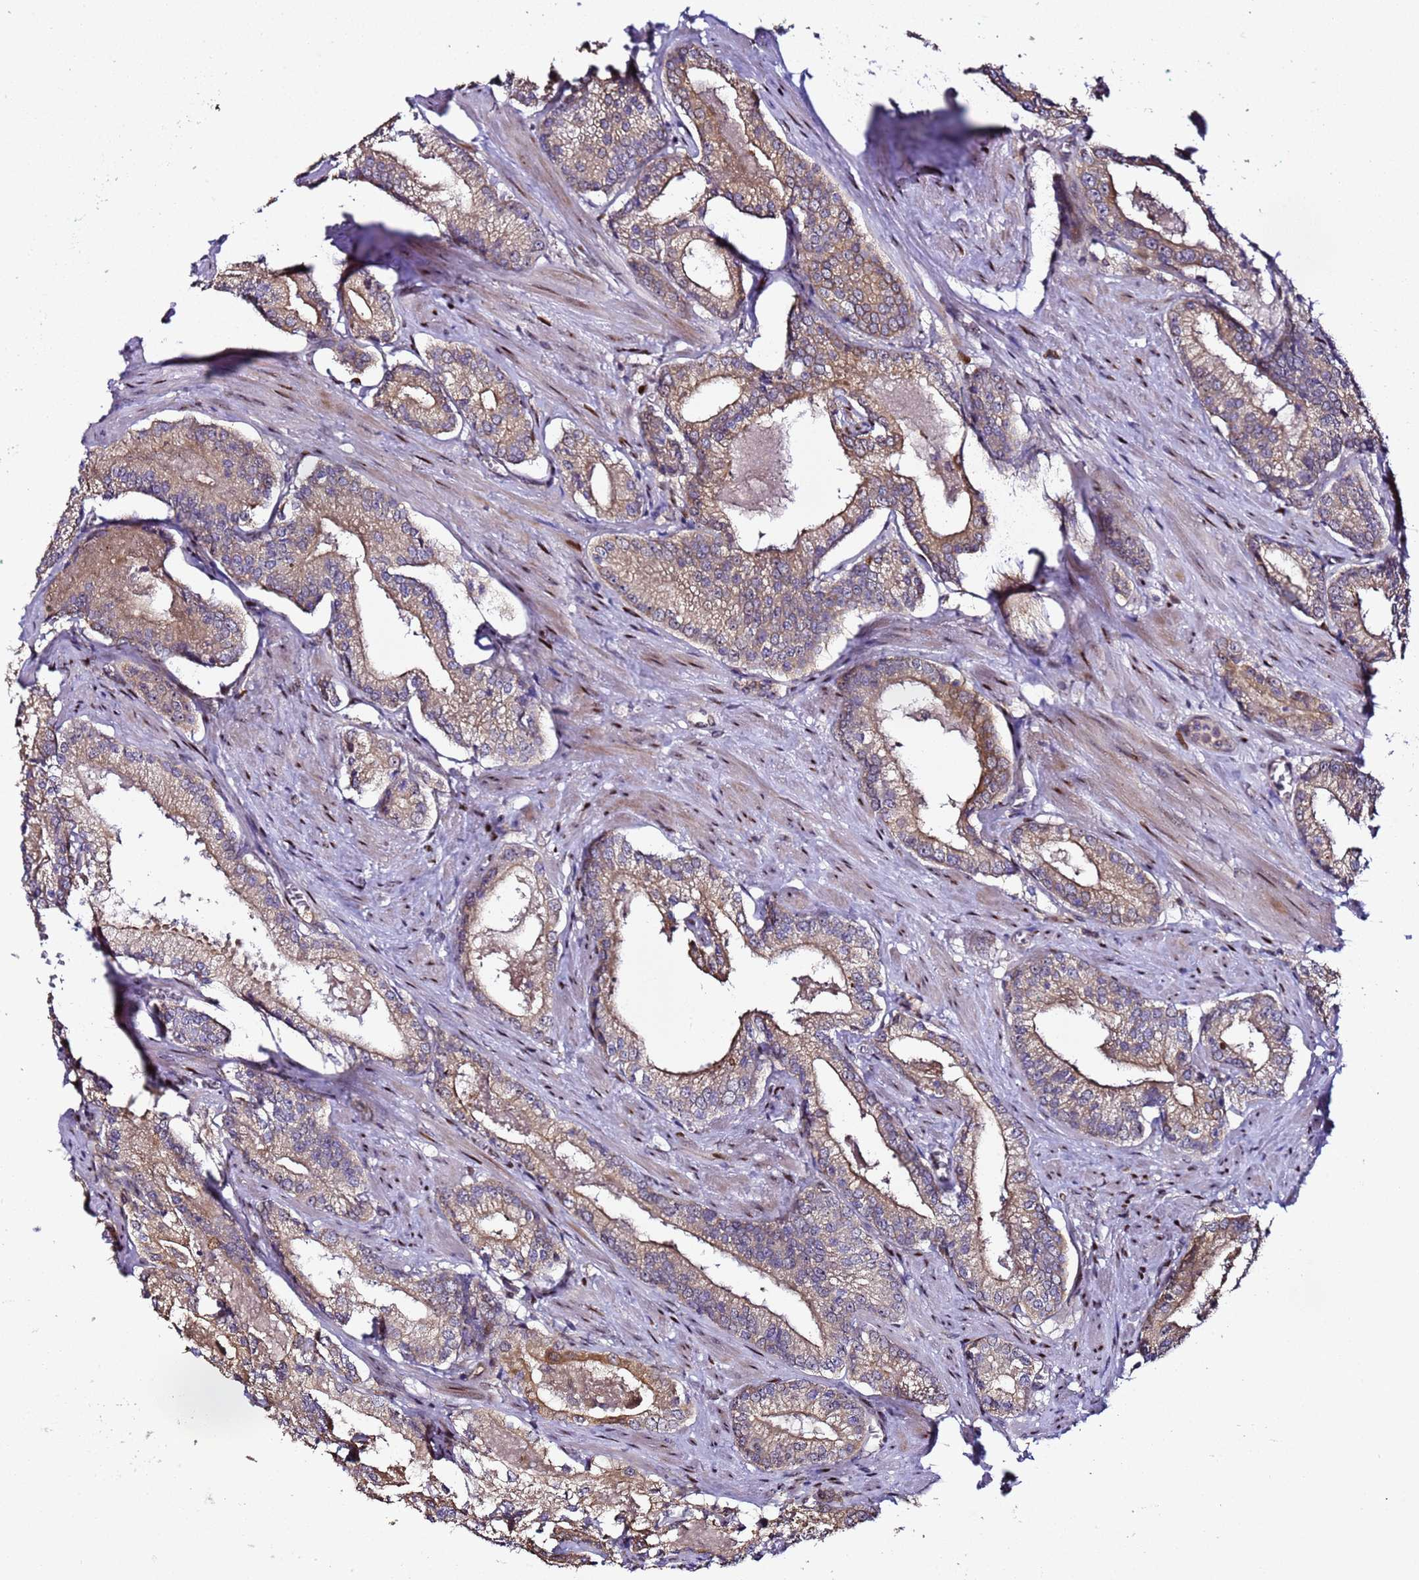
{"staining": {"intensity": "moderate", "quantity": ">75%", "location": "cytoplasmic/membranous"}, "tissue": "prostate cancer", "cell_type": "Tumor cells", "image_type": "cancer", "snomed": [{"axis": "morphology", "description": "Adenocarcinoma, Low grade"}, {"axis": "topography", "description": "Prostate"}], "caption": "Moderate cytoplasmic/membranous protein expression is appreciated in about >75% of tumor cells in prostate cancer (low-grade adenocarcinoma).", "gene": "ALG3", "patient": {"sex": "male", "age": 54}}